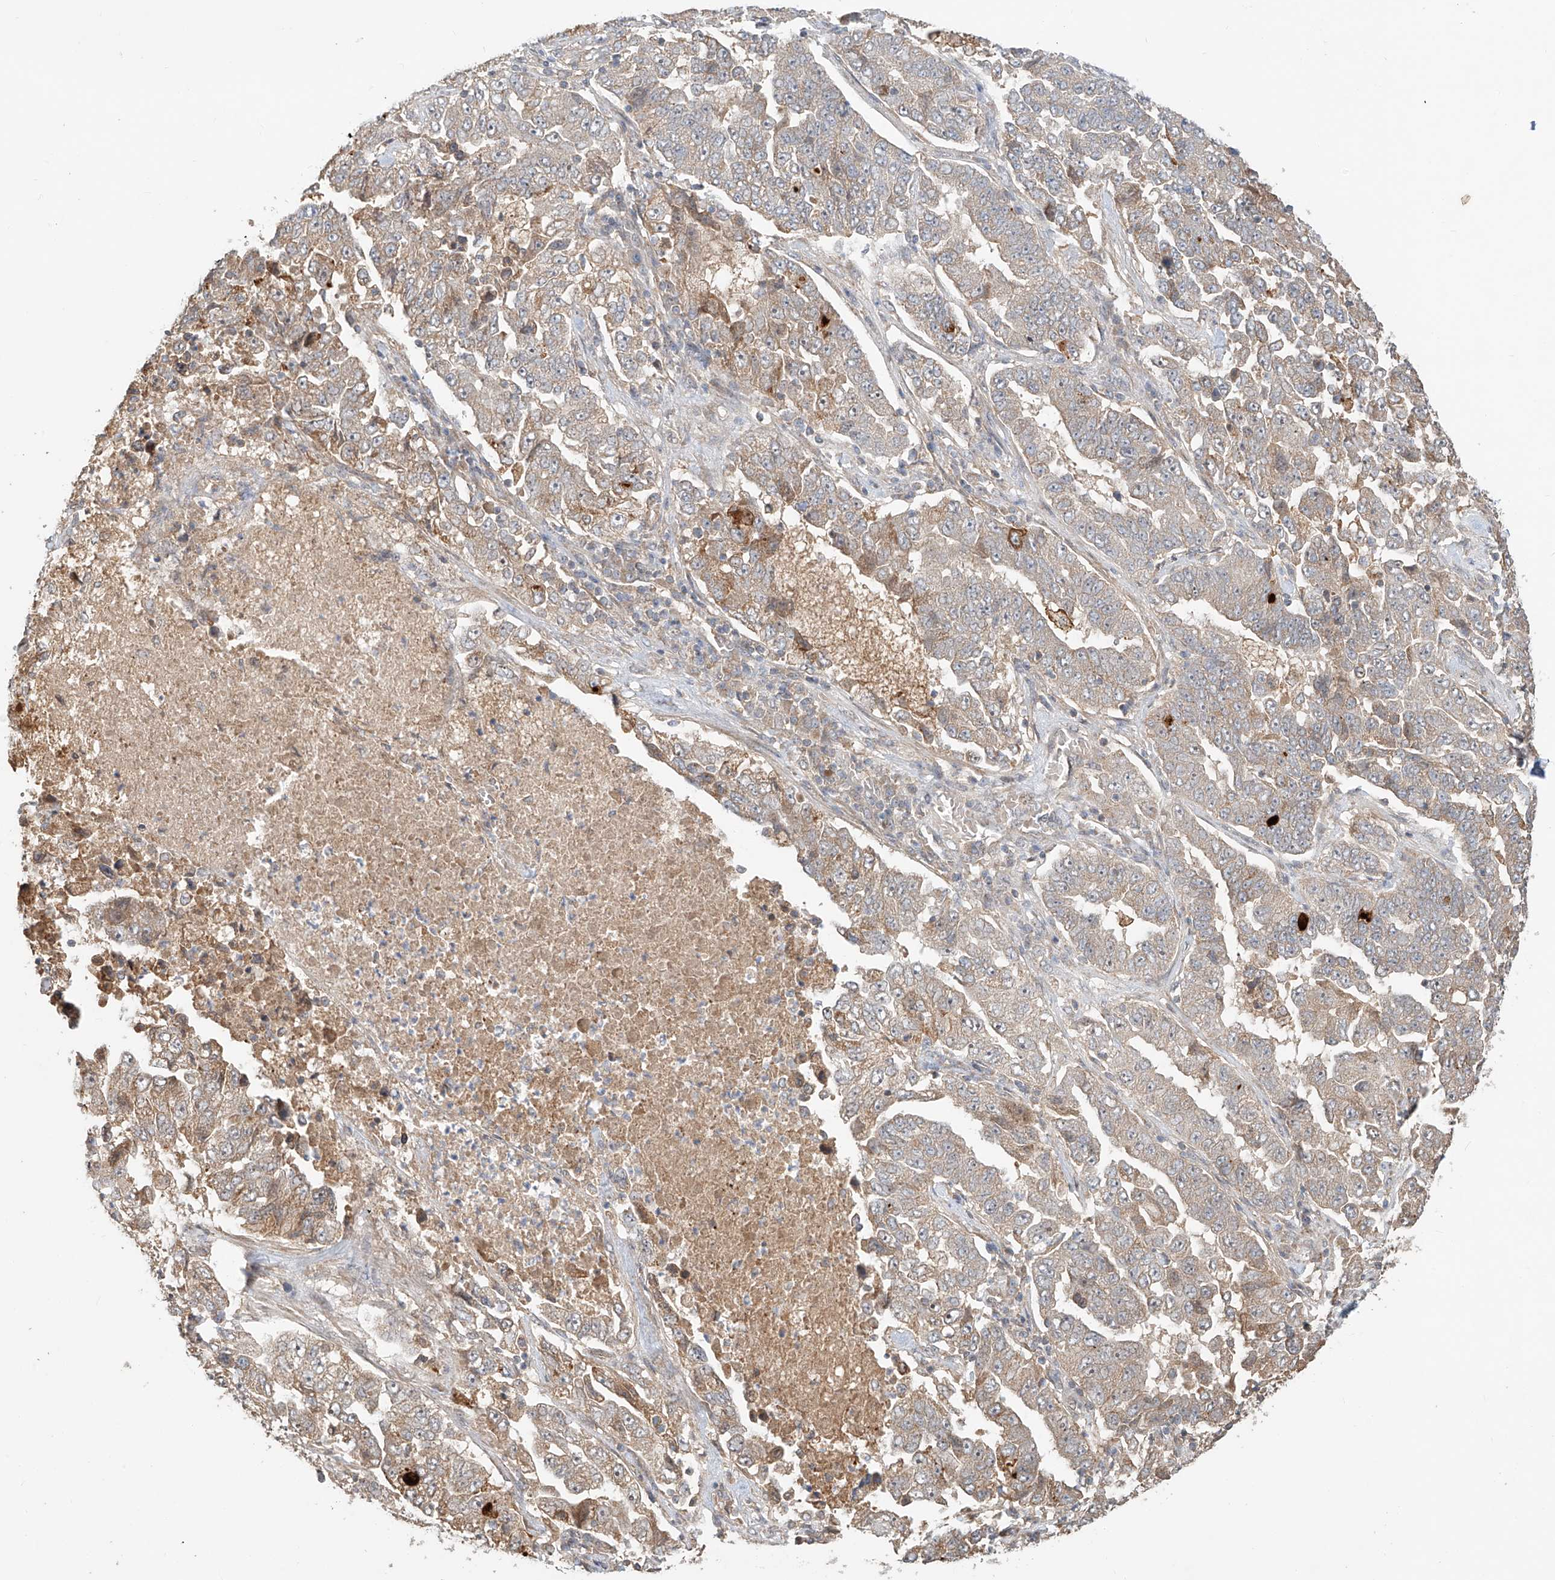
{"staining": {"intensity": "moderate", "quantity": "<25%", "location": "cytoplasmic/membranous"}, "tissue": "lung cancer", "cell_type": "Tumor cells", "image_type": "cancer", "snomed": [{"axis": "morphology", "description": "Adenocarcinoma, NOS"}, {"axis": "topography", "description": "Lung"}], "caption": "Immunohistochemical staining of human lung cancer reveals moderate cytoplasmic/membranous protein staining in approximately <25% of tumor cells. The staining was performed using DAB (3,3'-diaminobenzidine), with brown indicating positive protein expression. Nuclei are stained blue with hematoxylin.", "gene": "TMEM61", "patient": {"sex": "female", "age": 51}}